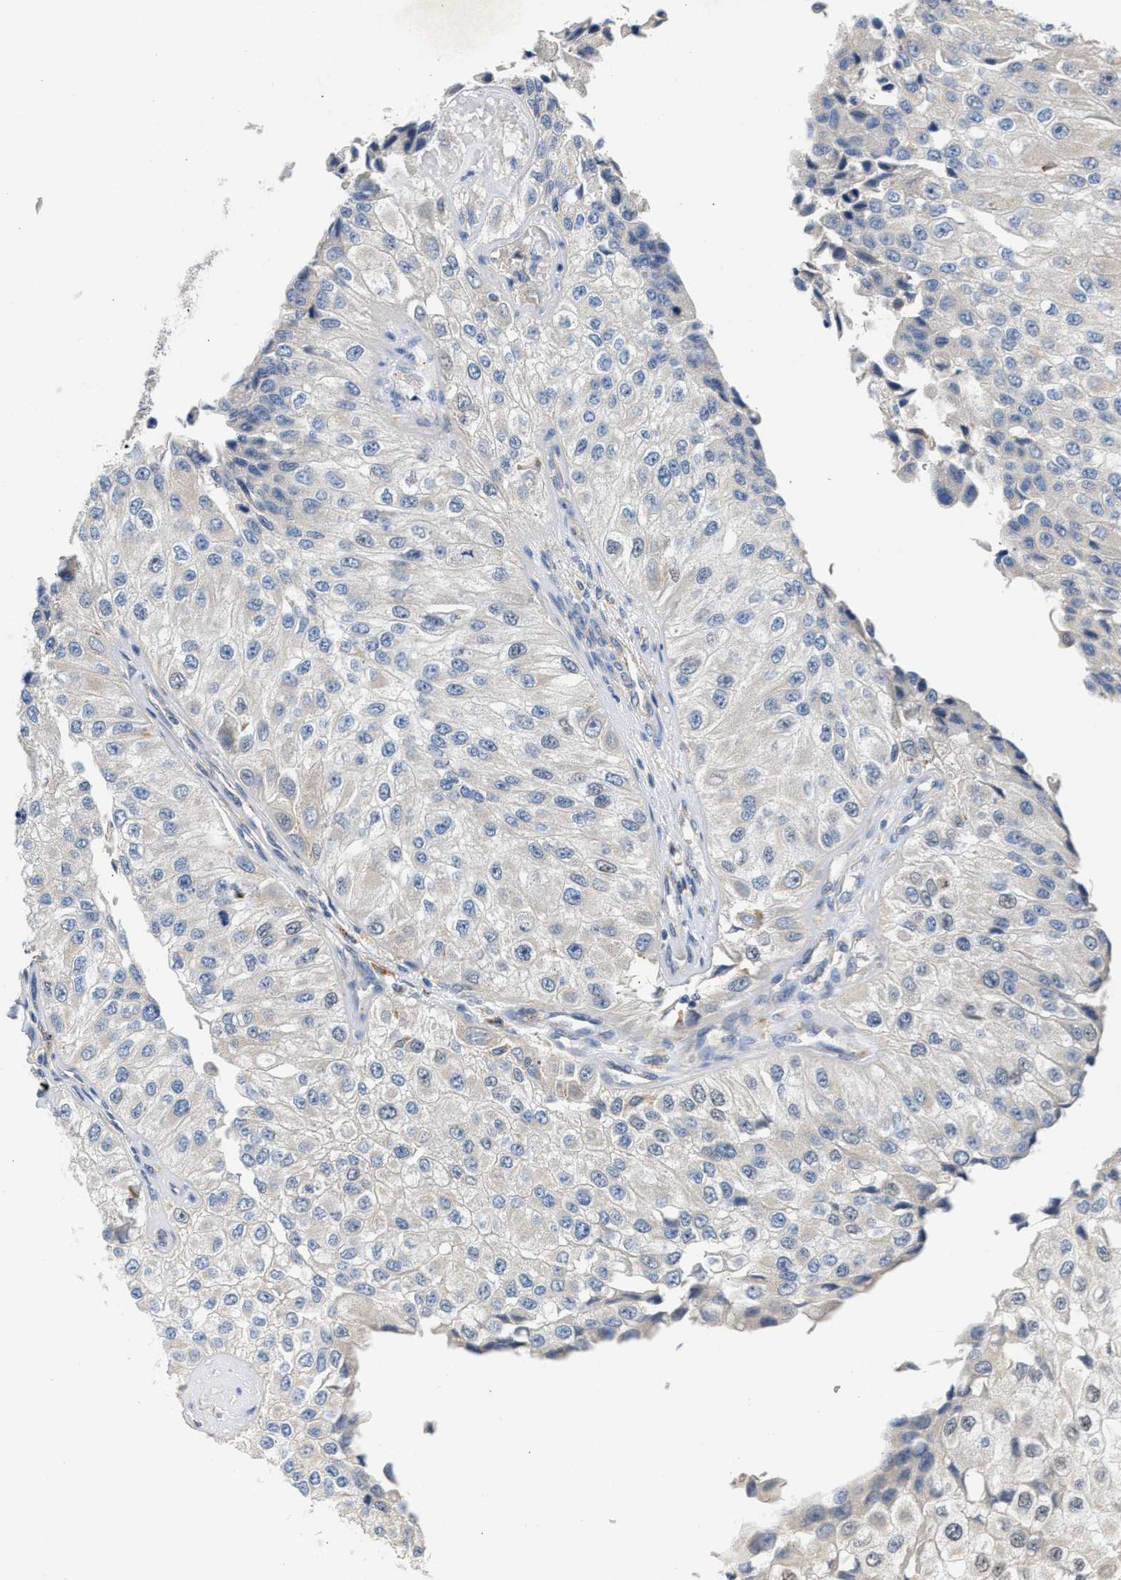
{"staining": {"intensity": "weak", "quantity": "<25%", "location": "nuclear"}, "tissue": "urothelial cancer", "cell_type": "Tumor cells", "image_type": "cancer", "snomed": [{"axis": "morphology", "description": "Urothelial carcinoma, High grade"}, {"axis": "topography", "description": "Kidney"}, {"axis": "topography", "description": "Urinary bladder"}], "caption": "Image shows no protein positivity in tumor cells of urothelial cancer tissue.", "gene": "PPM1L", "patient": {"sex": "male", "age": 77}}